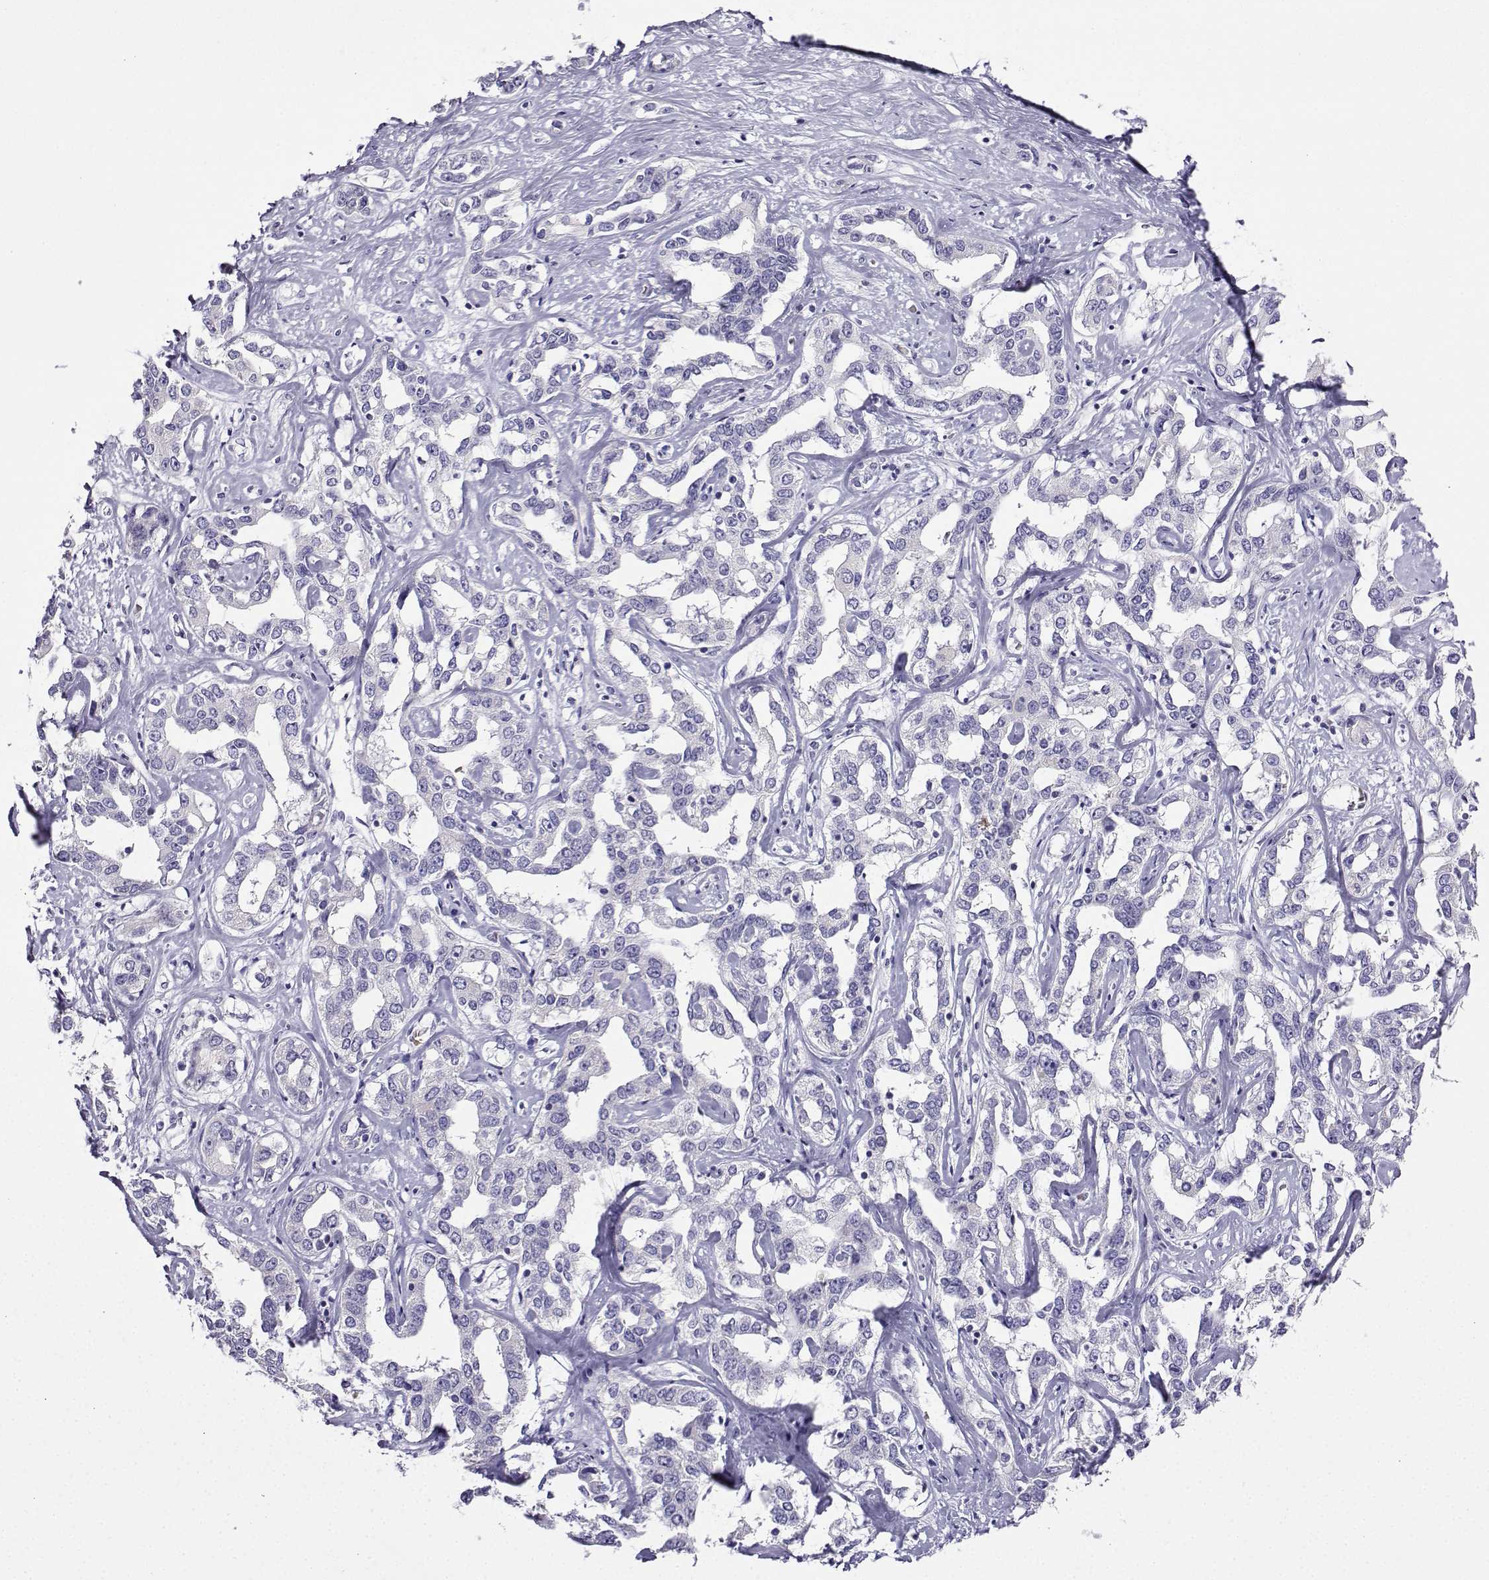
{"staining": {"intensity": "negative", "quantity": "none", "location": "none"}, "tissue": "liver cancer", "cell_type": "Tumor cells", "image_type": "cancer", "snomed": [{"axis": "morphology", "description": "Cholangiocarcinoma"}, {"axis": "topography", "description": "Liver"}], "caption": "This is an immunohistochemistry (IHC) micrograph of liver cholangiocarcinoma. There is no expression in tumor cells.", "gene": "LINGO1", "patient": {"sex": "male", "age": 59}}